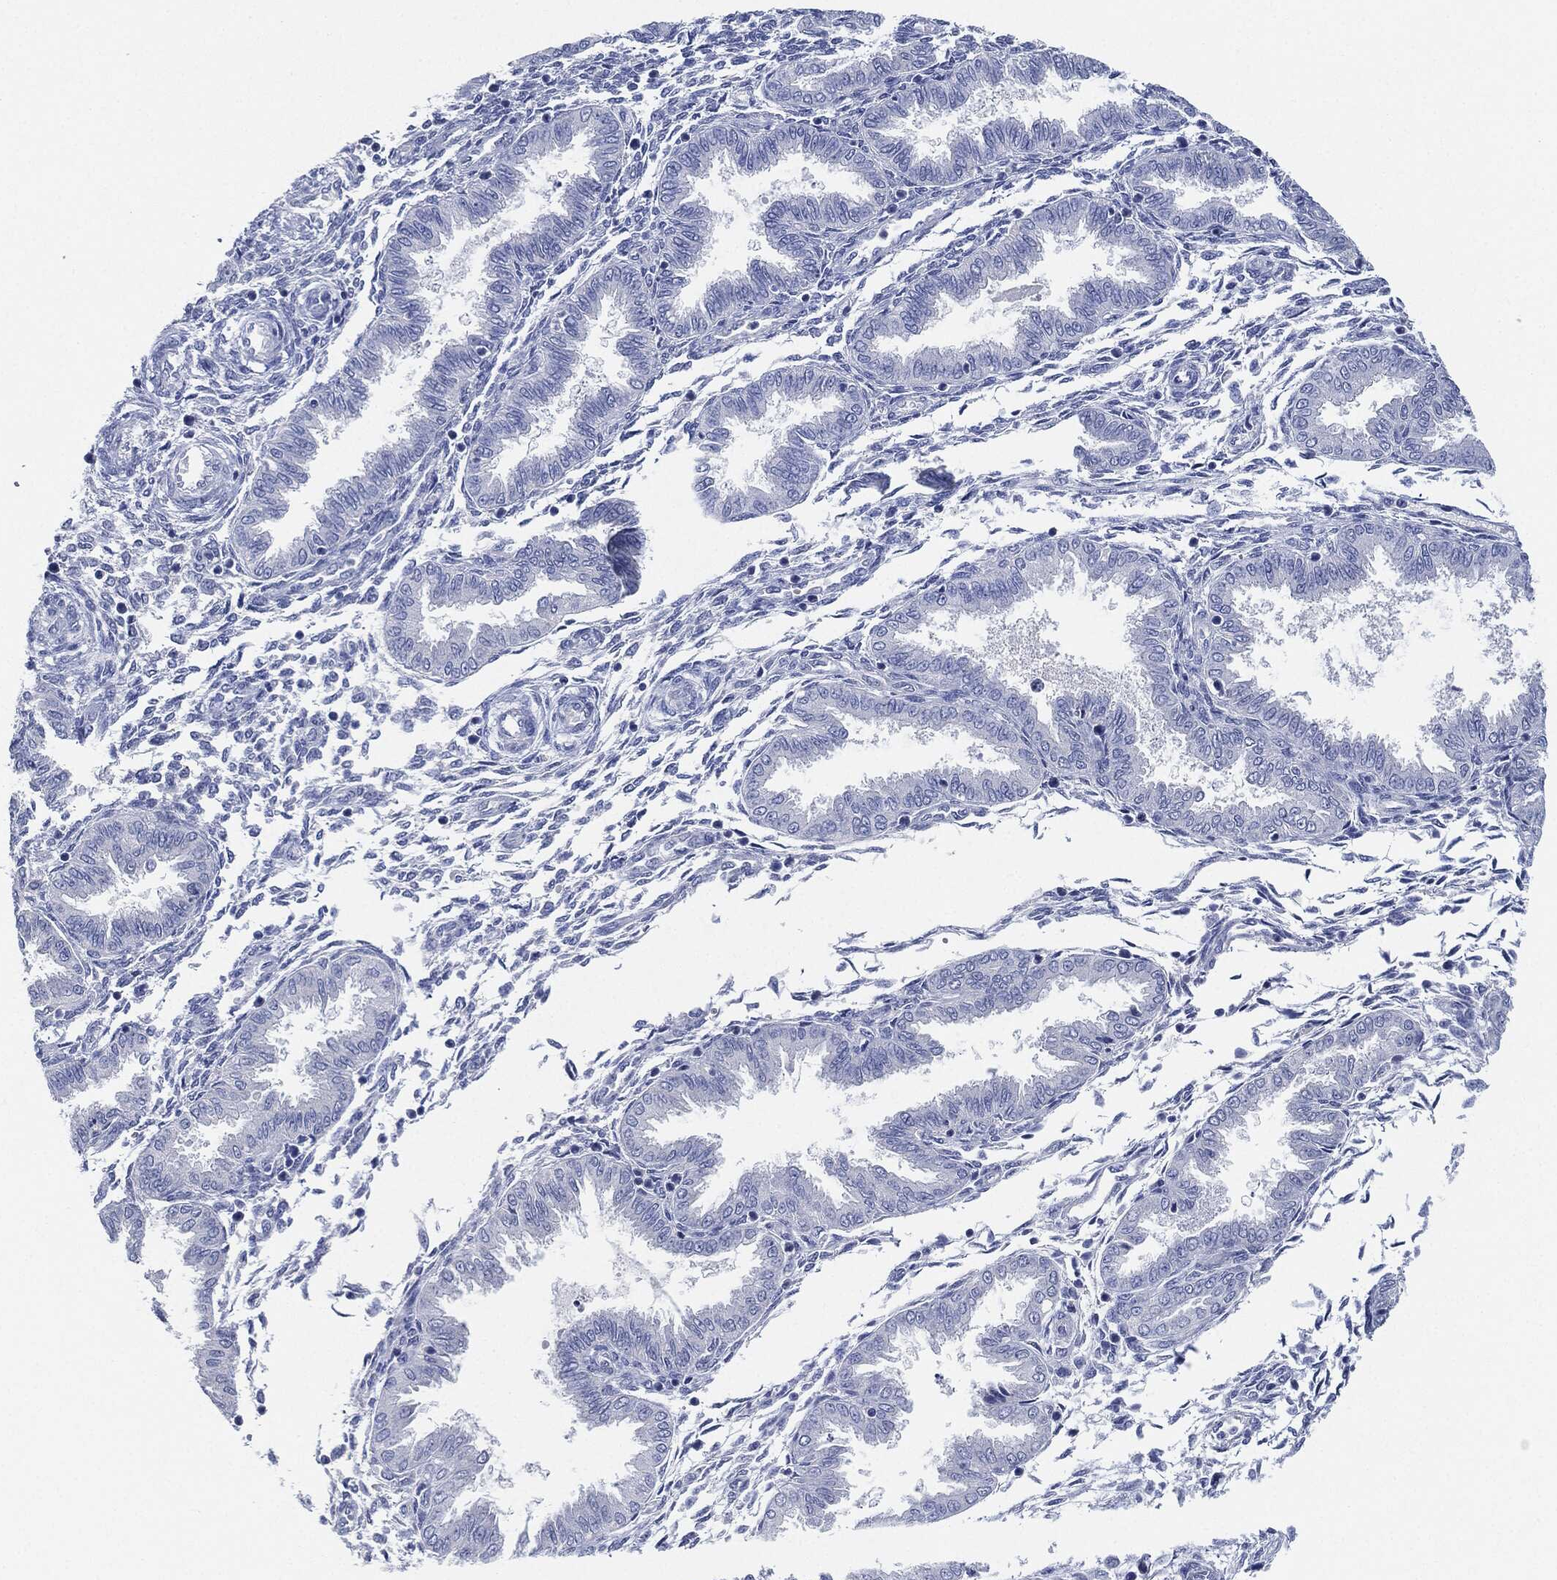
{"staining": {"intensity": "negative", "quantity": "none", "location": "none"}, "tissue": "endometrium", "cell_type": "Cells in endometrial stroma", "image_type": "normal", "snomed": [{"axis": "morphology", "description": "Normal tissue, NOS"}, {"axis": "topography", "description": "Endometrium"}], "caption": "A high-resolution photomicrograph shows immunohistochemistry staining of unremarkable endometrium, which demonstrates no significant staining in cells in endometrial stroma.", "gene": "AFP", "patient": {"sex": "female", "age": 33}}